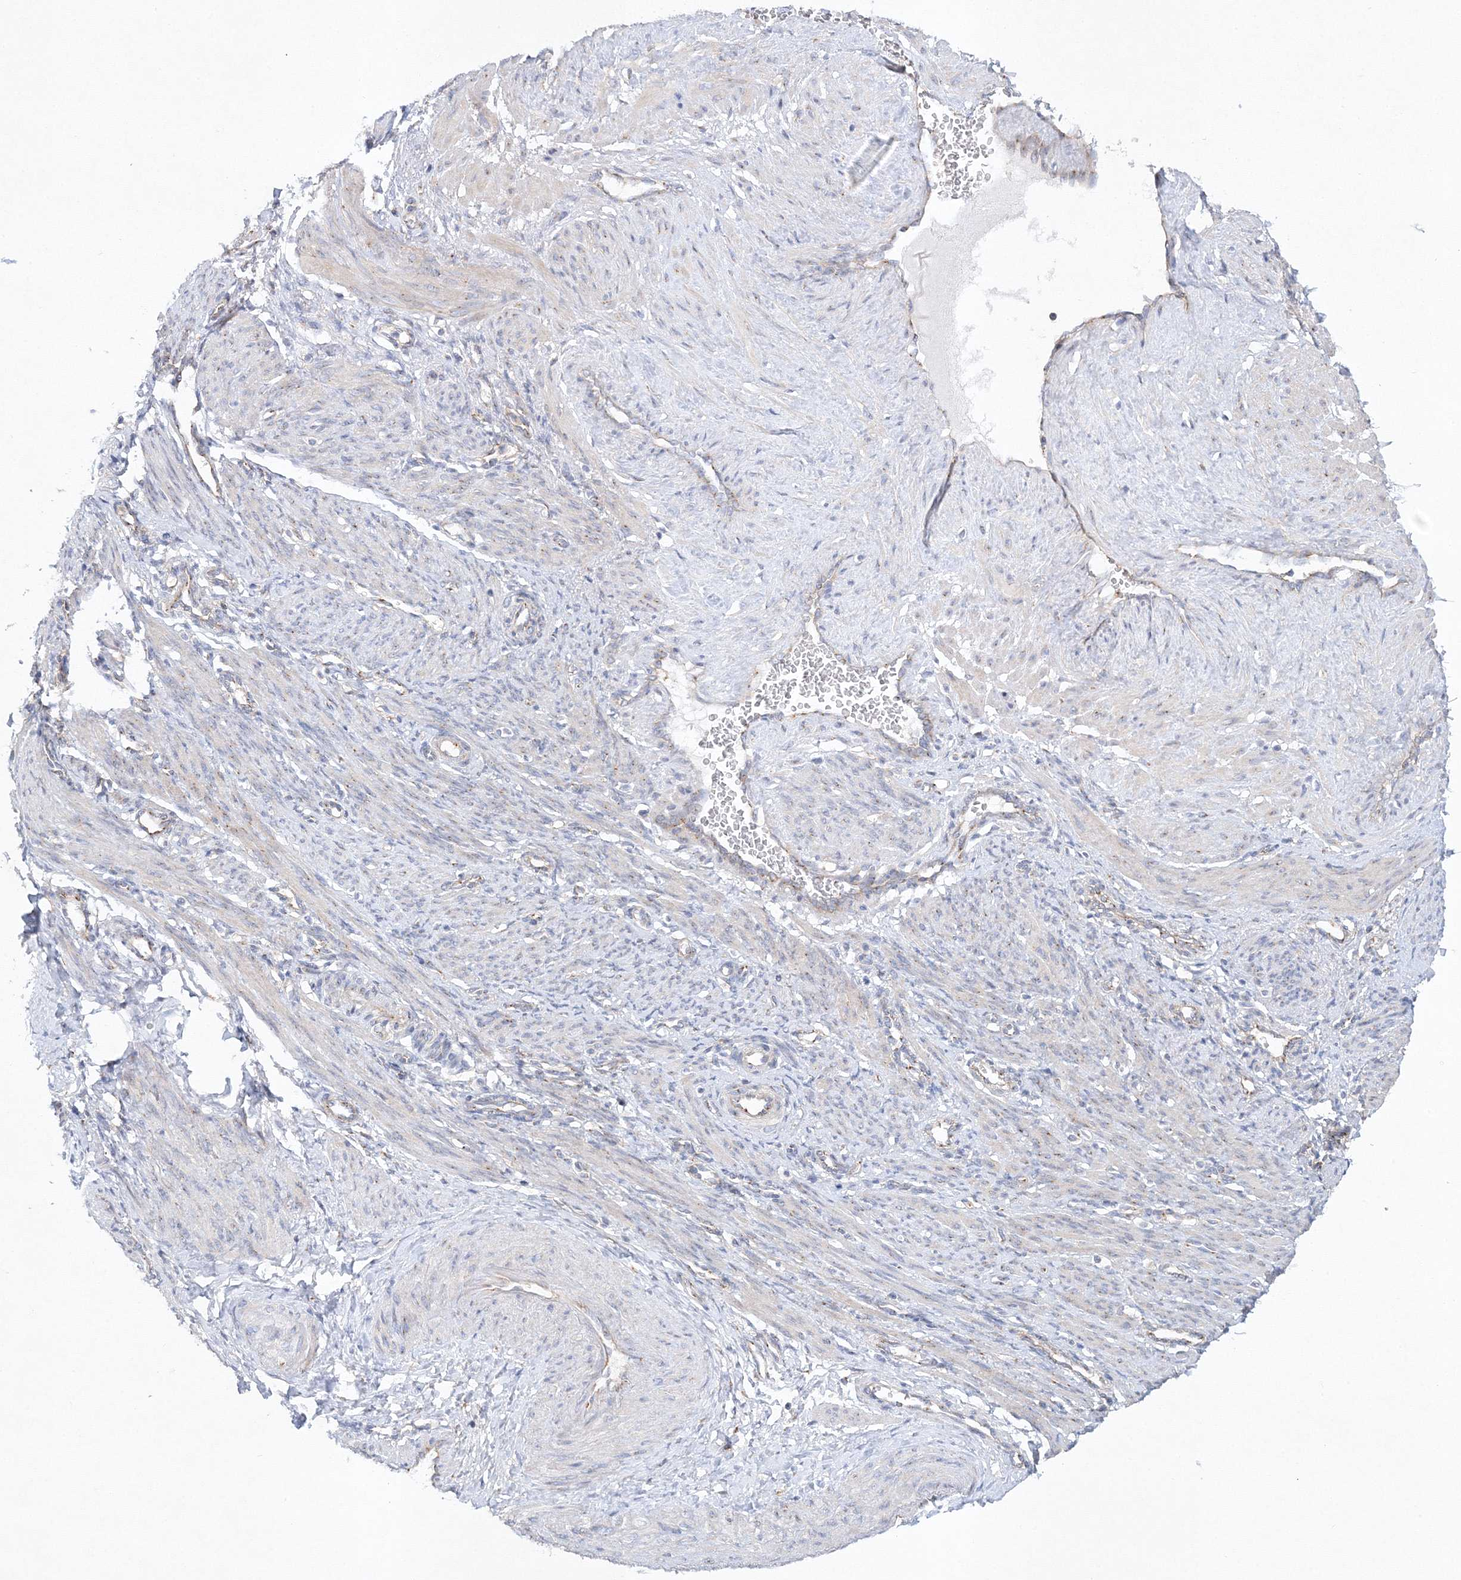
{"staining": {"intensity": "negative", "quantity": "none", "location": "none"}, "tissue": "smooth muscle", "cell_type": "Smooth muscle cells", "image_type": "normal", "snomed": [{"axis": "morphology", "description": "Normal tissue, NOS"}, {"axis": "topography", "description": "Endometrium"}], "caption": "DAB immunohistochemical staining of unremarkable smooth muscle displays no significant expression in smooth muscle cells. (DAB immunohistochemistry (IHC) visualized using brightfield microscopy, high magnification).", "gene": "SEC23IP", "patient": {"sex": "female", "age": 33}}